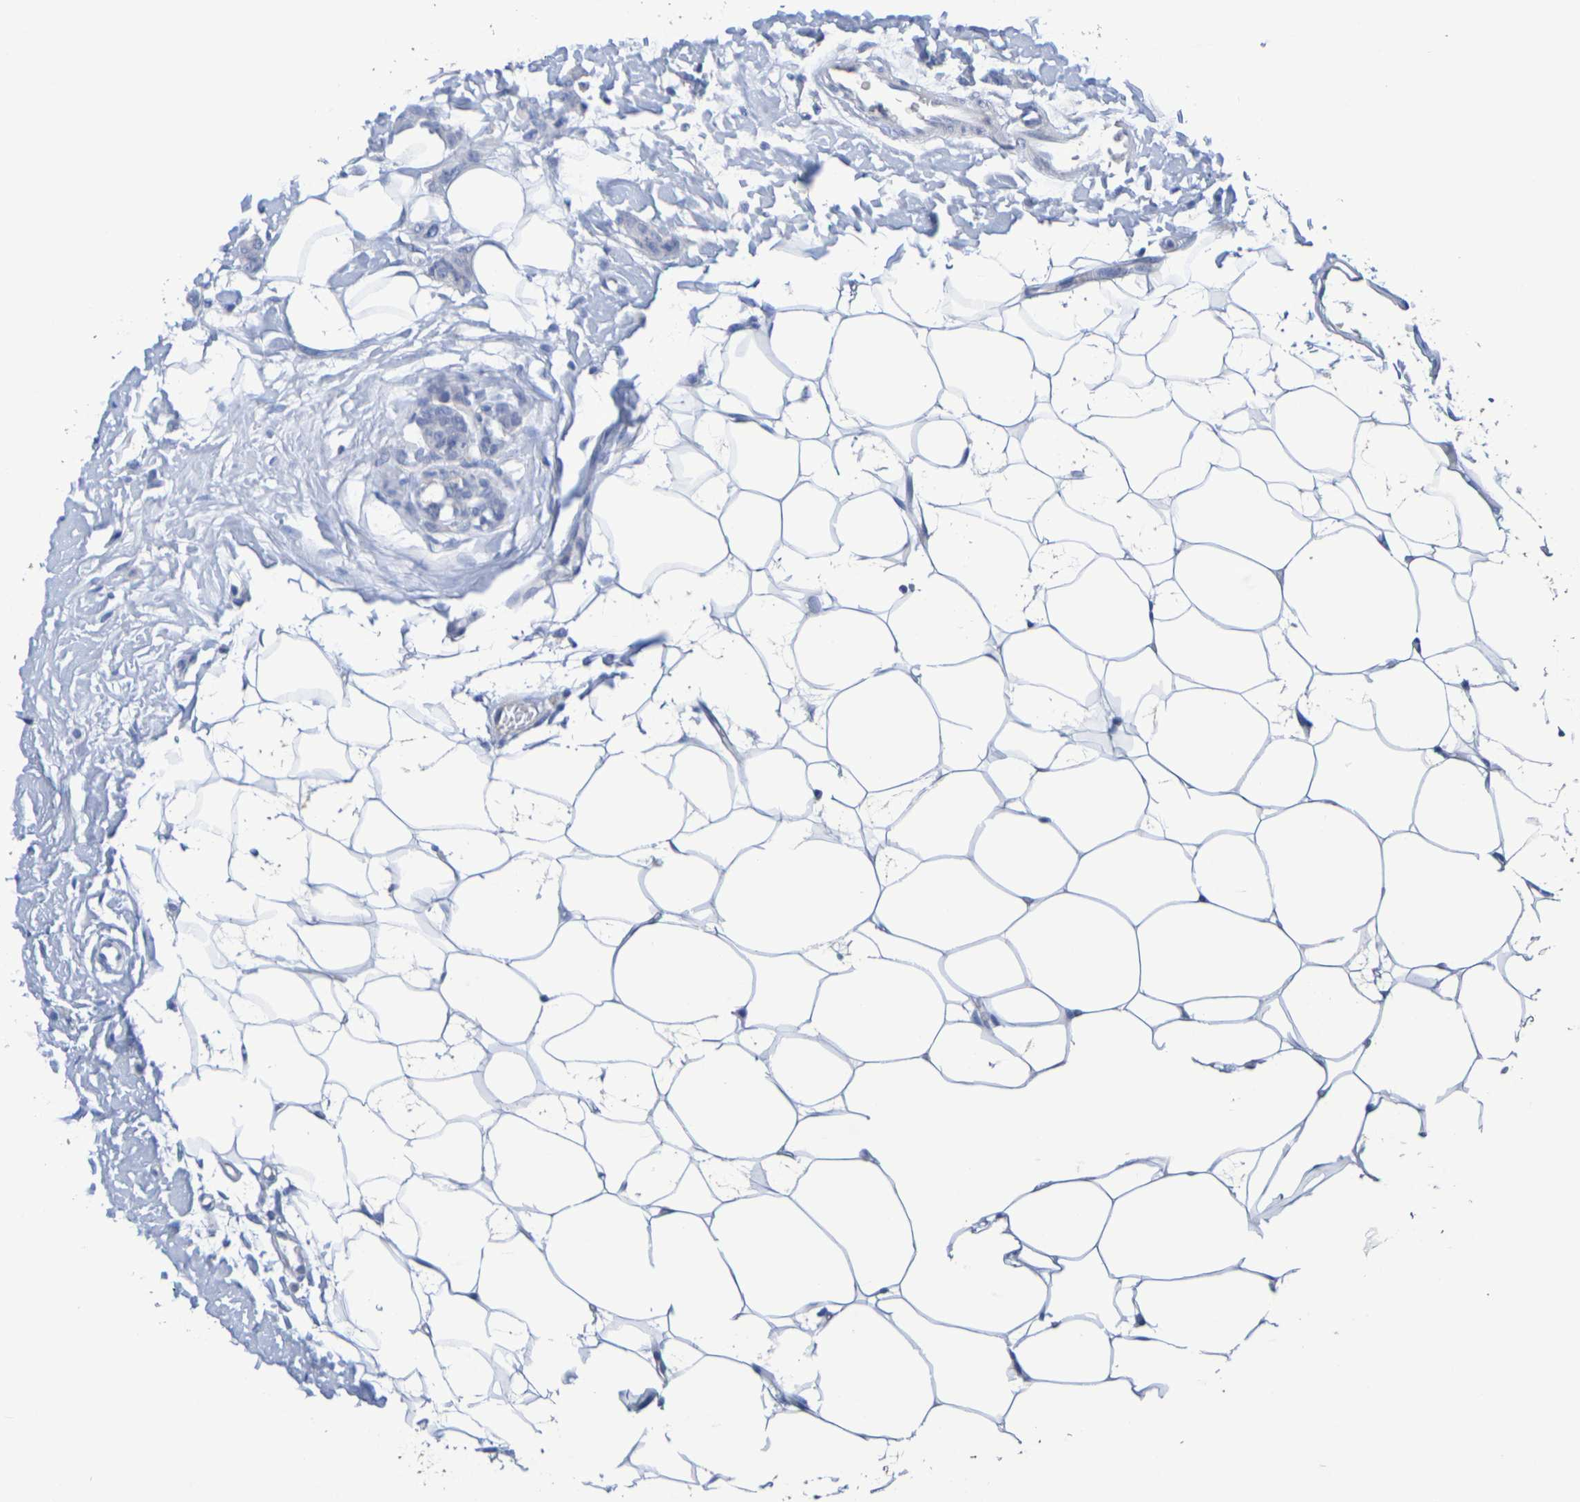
{"staining": {"intensity": "negative", "quantity": "none", "location": "none"}, "tissue": "breast cancer", "cell_type": "Tumor cells", "image_type": "cancer", "snomed": [{"axis": "morphology", "description": "Normal tissue, NOS"}, {"axis": "morphology", "description": "Duct carcinoma"}, {"axis": "topography", "description": "Breast"}], "caption": "This is an immunohistochemistry histopathology image of intraductal carcinoma (breast). There is no expression in tumor cells.", "gene": "TMCC3", "patient": {"sex": "female", "age": 40}}